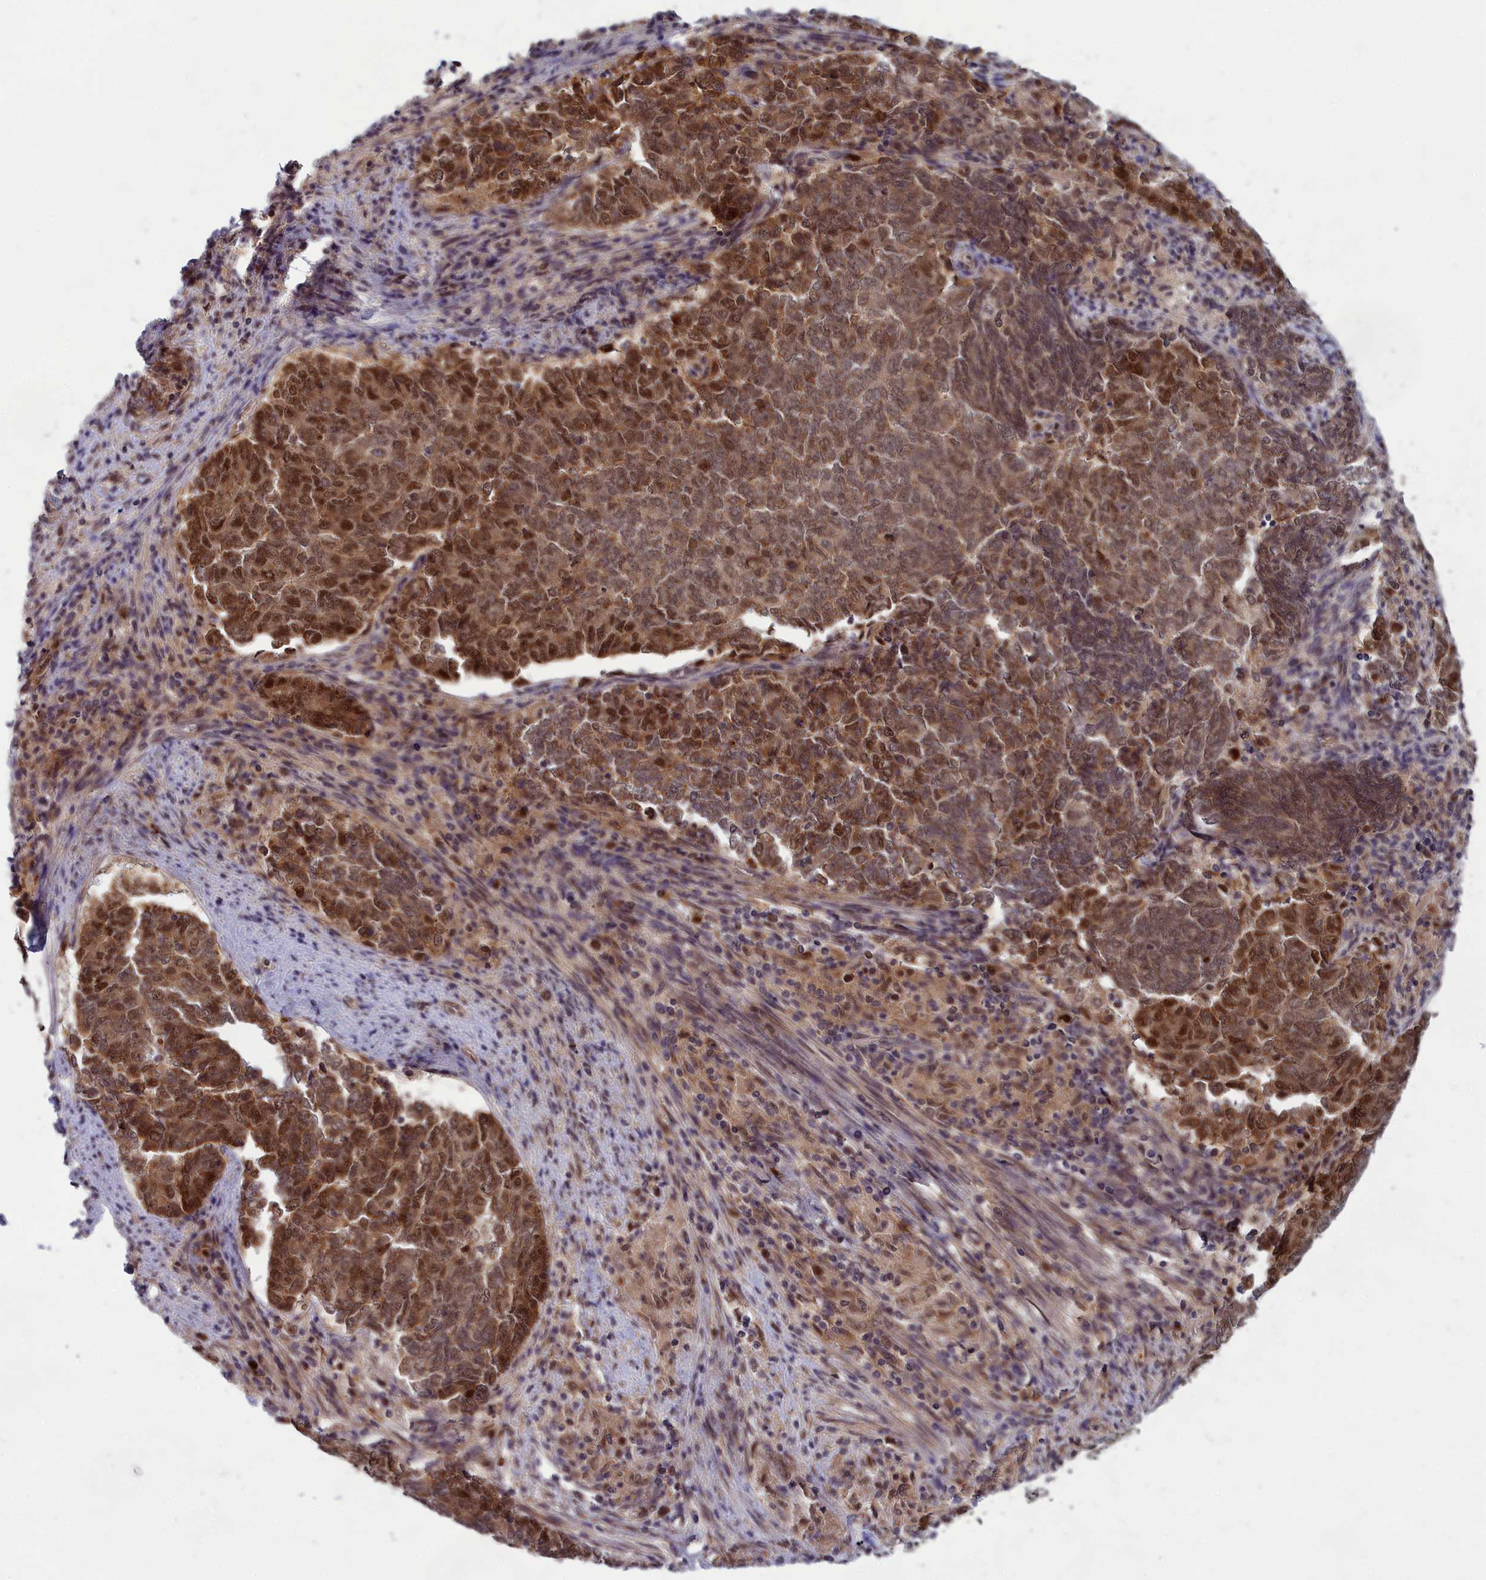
{"staining": {"intensity": "moderate", "quantity": ">75%", "location": "cytoplasmic/membranous,nuclear"}, "tissue": "endometrial cancer", "cell_type": "Tumor cells", "image_type": "cancer", "snomed": [{"axis": "morphology", "description": "Adenocarcinoma, NOS"}, {"axis": "topography", "description": "Endometrium"}], "caption": "Brown immunohistochemical staining in adenocarcinoma (endometrial) exhibits moderate cytoplasmic/membranous and nuclear positivity in approximately >75% of tumor cells. The staining is performed using DAB brown chromogen to label protein expression. The nuclei are counter-stained blue using hematoxylin.", "gene": "EARS2", "patient": {"sex": "female", "age": 80}}